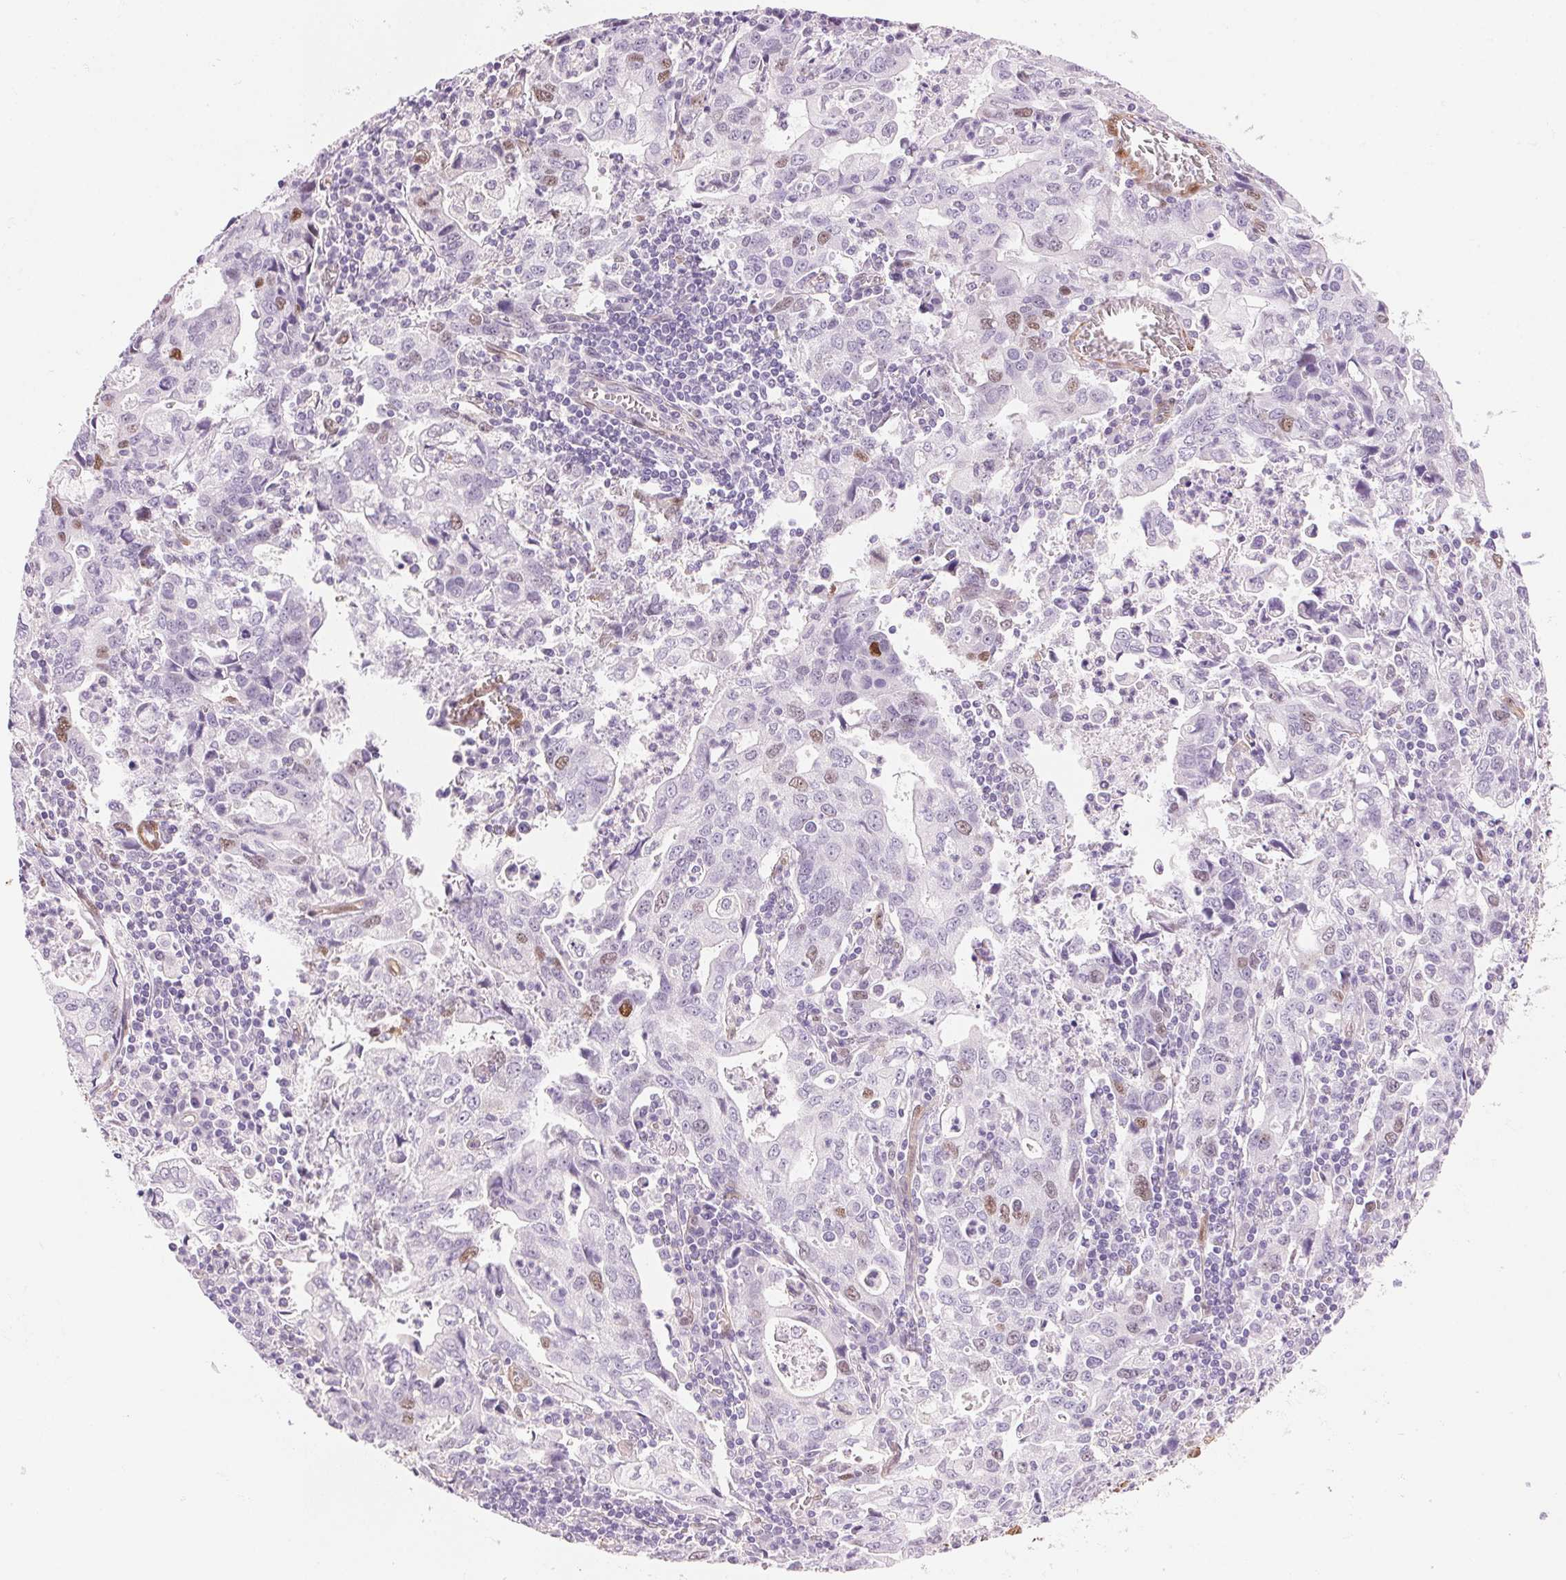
{"staining": {"intensity": "moderate", "quantity": "<25%", "location": "nuclear"}, "tissue": "stomach cancer", "cell_type": "Tumor cells", "image_type": "cancer", "snomed": [{"axis": "morphology", "description": "Adenocarcinoma, NOS"}, {"axis": "topography", "description": "Stomach, upper"}], "caption": "A photomicrograph showing moderate nuclear expression in approximately <25% of tumor cells in stomach adenocarcinoma, as visualized by brown immunohistochemical staining.", "gene": "SMTN", "patient": {"sex": "male", "age": 85}}